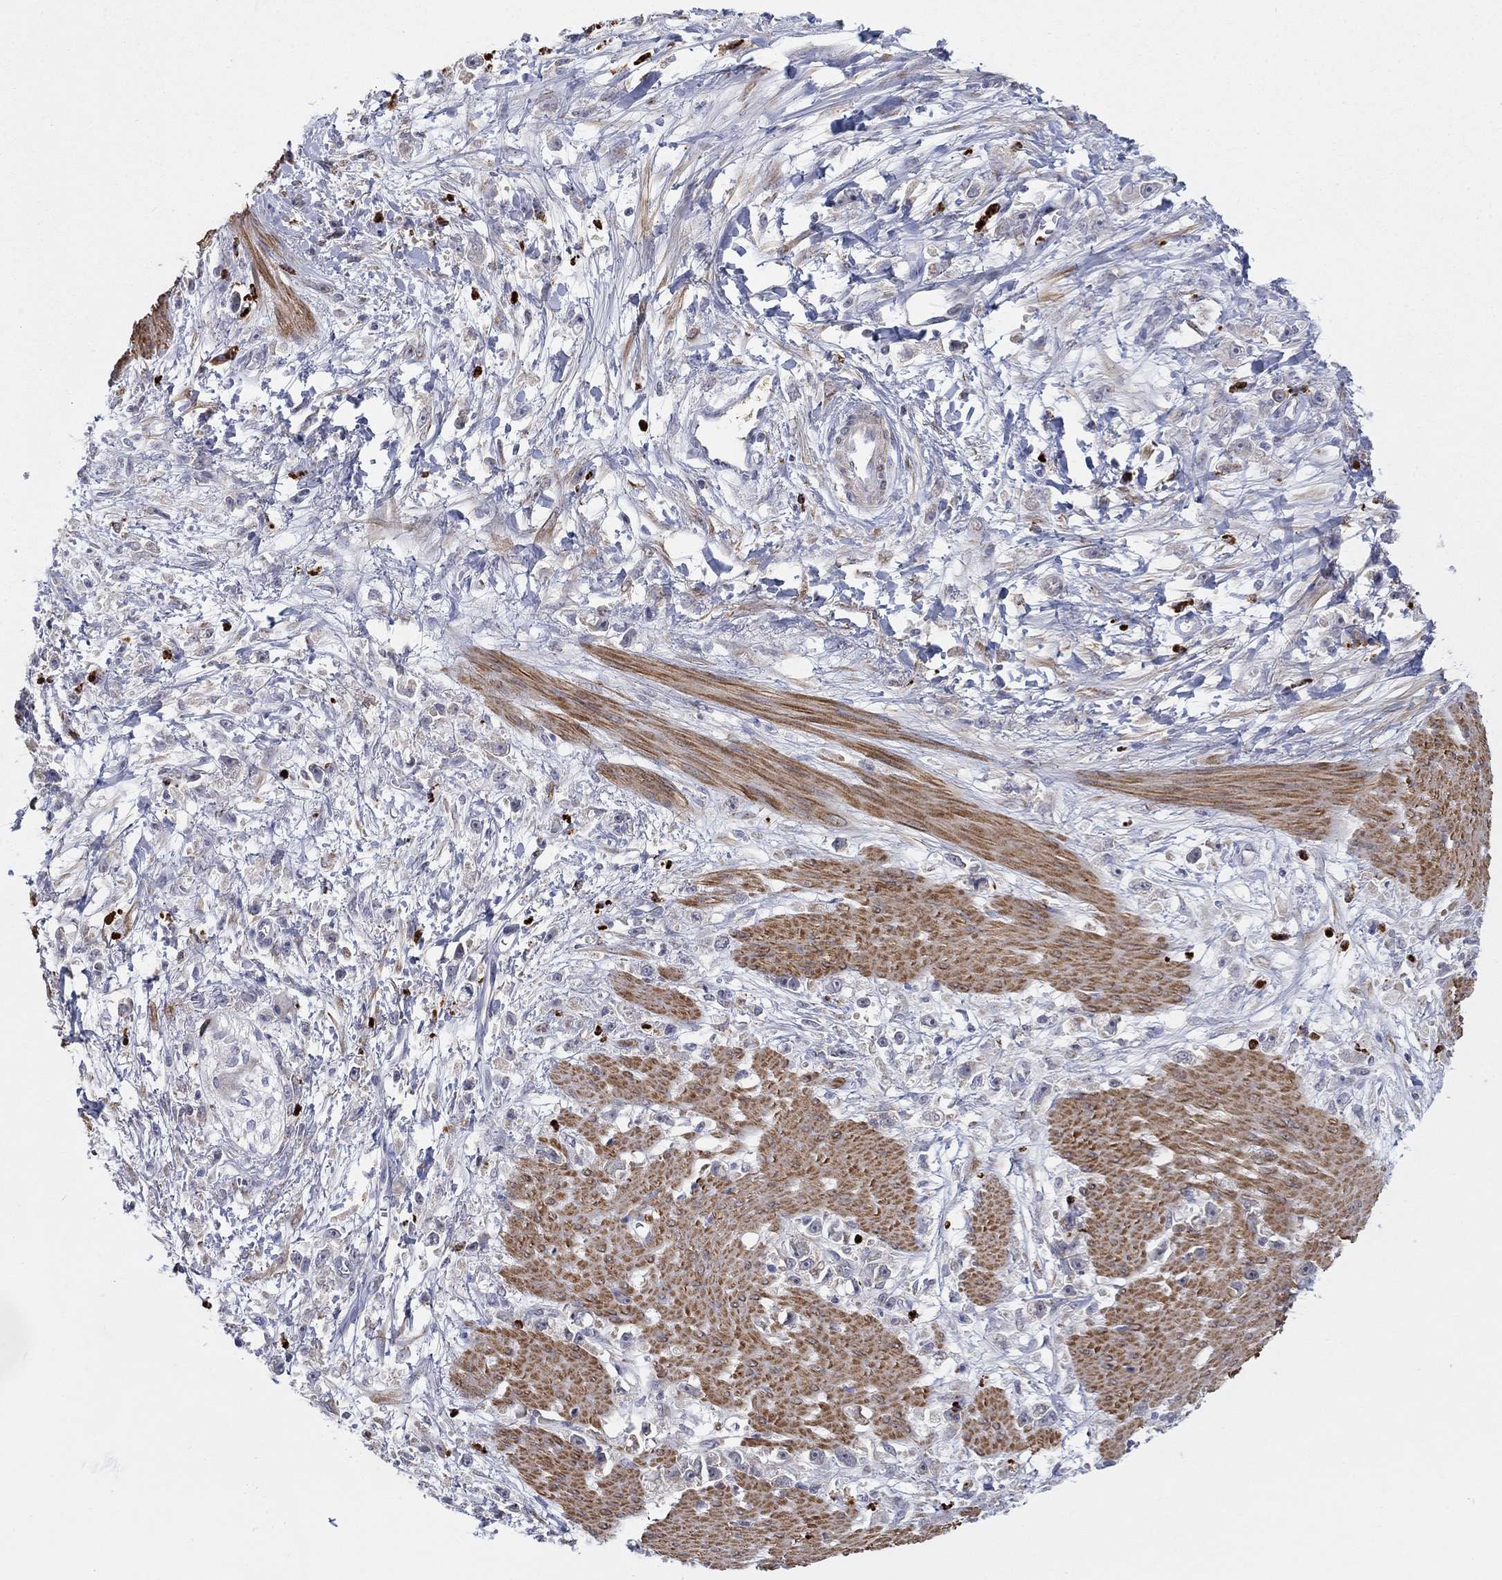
{"staining": {"intensity": "negative", "quantity": "none", "location": "none"}, "tissue": "stomach cancer", "cell_type": "Tumor cells", "image_type": "cancer", "snomed": [{"axis": "morphology", "description": "Adenocarcinoma, NOS"}, {"axis": "topography", "description": "Stomach"}], "caption": "There is no significant expression in tumor cells of stomach adenocarcinoma.", "gene": "MTRFR", "patient": {"sex": "female", "age": 59}}